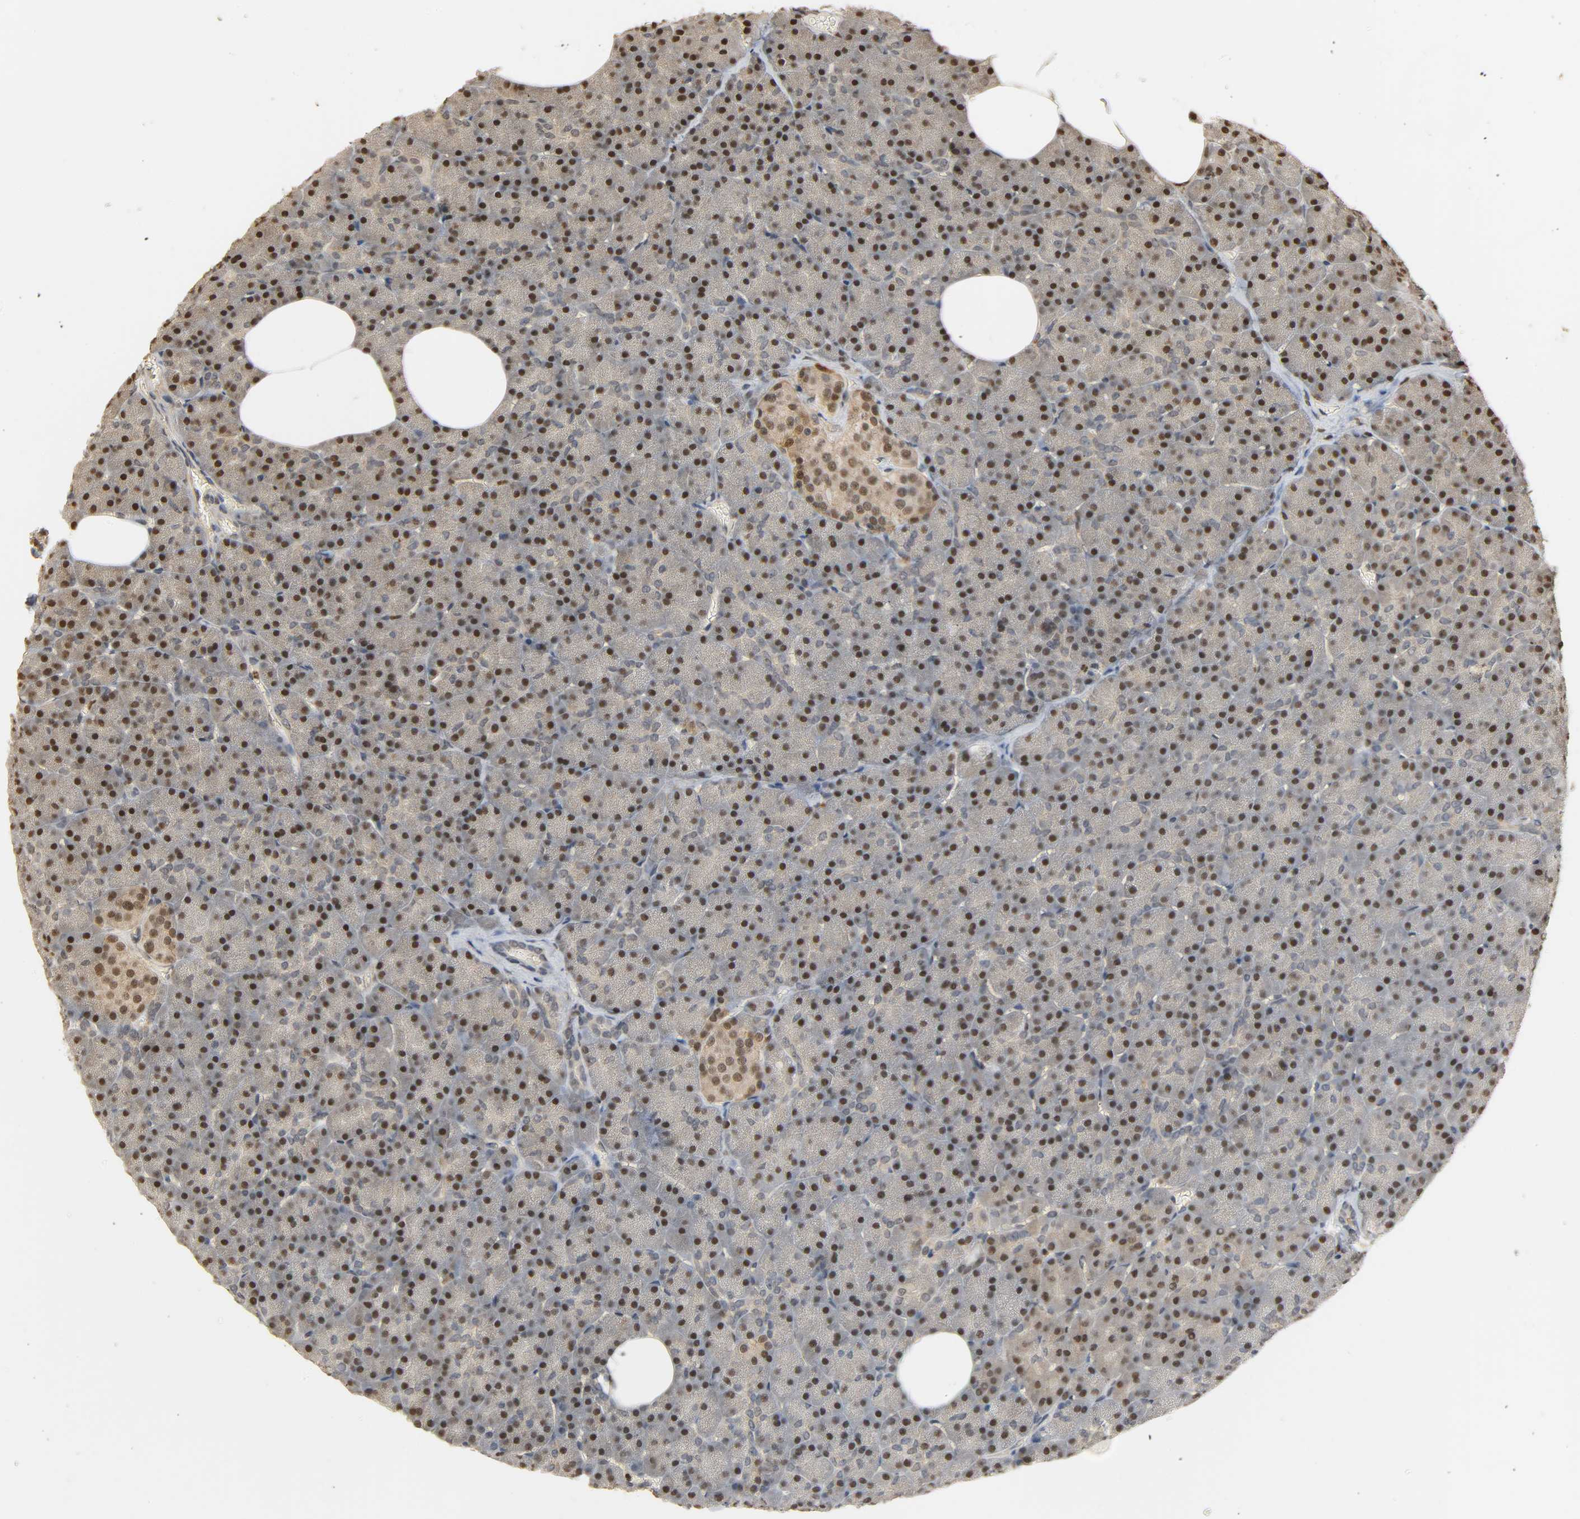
{"staining": {"intensity": "moderate", "quantity": ">75%", "location": "nuclear"}, "tissue": "pancreas", "cell_type": "Exocrine glandular cells", "image_type": "normal", "snomed": [{"axis": "morphology", "description": "Normal tissue, NOS"}, {"axis": "topography", "description": "Pancreas"}], "caption": "This is a micrograph of immunohistochemistry (IHC) staining of unremarkable pancreas, which shows moderate positivity in the nuclear of exocrine glandular cells.", "gene": "ZFPM2", "patient": {"sex": "female", "age": 35}}